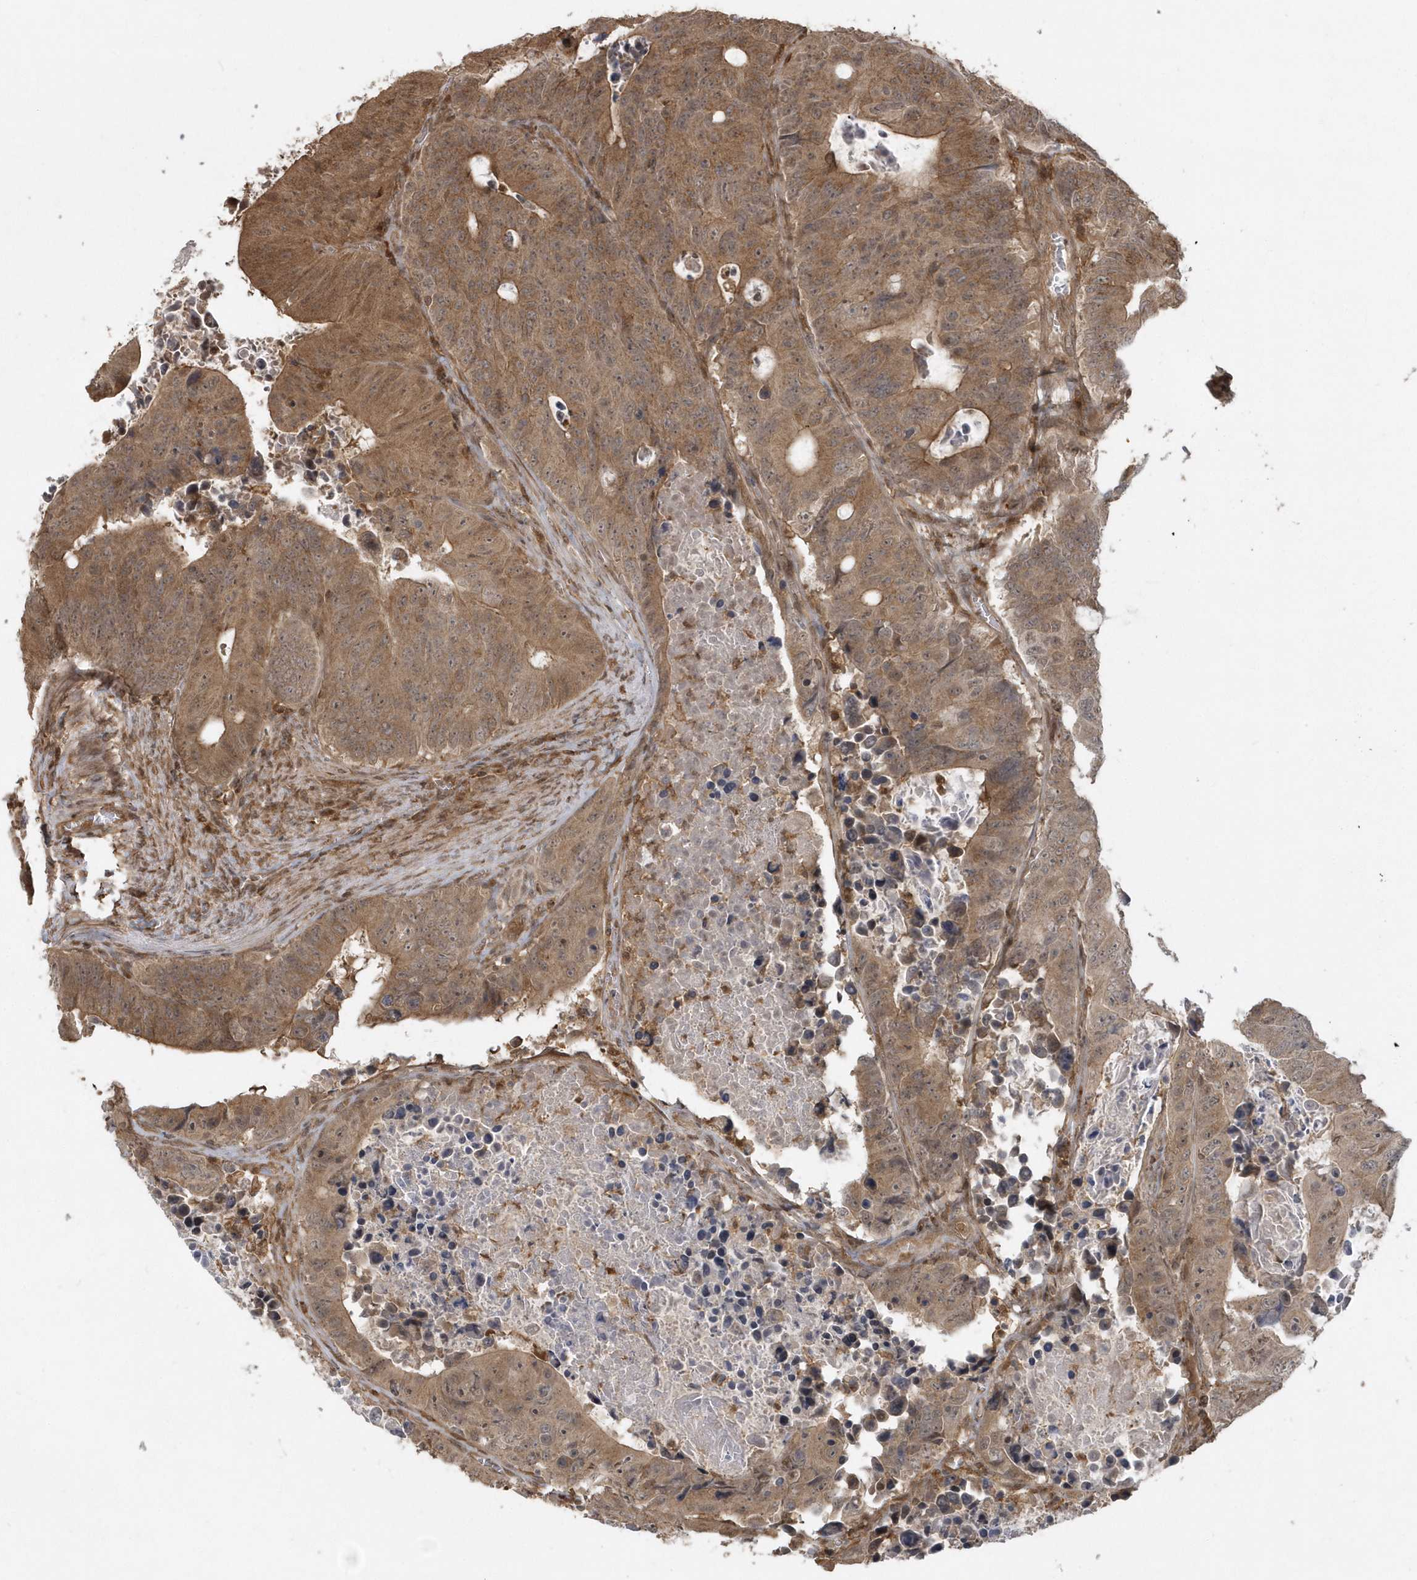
{"staining": {"intensity": "moderate", "quantity": ">75%", "location": "cytoplasmic/membranous"}, "tissue": "colorectal cancer", "cell_type": "Tumor cells", "image_type": "cancer", "snomed": [{"axis": "morphology", "description": "Adenocarcinoma, NOS"}, {"axis": "topography", "description": "Colon"}], "caption": "Immunohistochemical staining of human colorectal cancer (adenocarcinoma) reveals medium levels of moderate cytoplasmic/membranous protein staining in approximately >75% of tumor cells. (Stains: DAB (3,3'-diaminobenzidine) in brown, nuclei in blue, Microscopy: brightfield microscopy at high magnification).", "gene": "LACC1", "patient": {"sex": "male", "age": 87}}